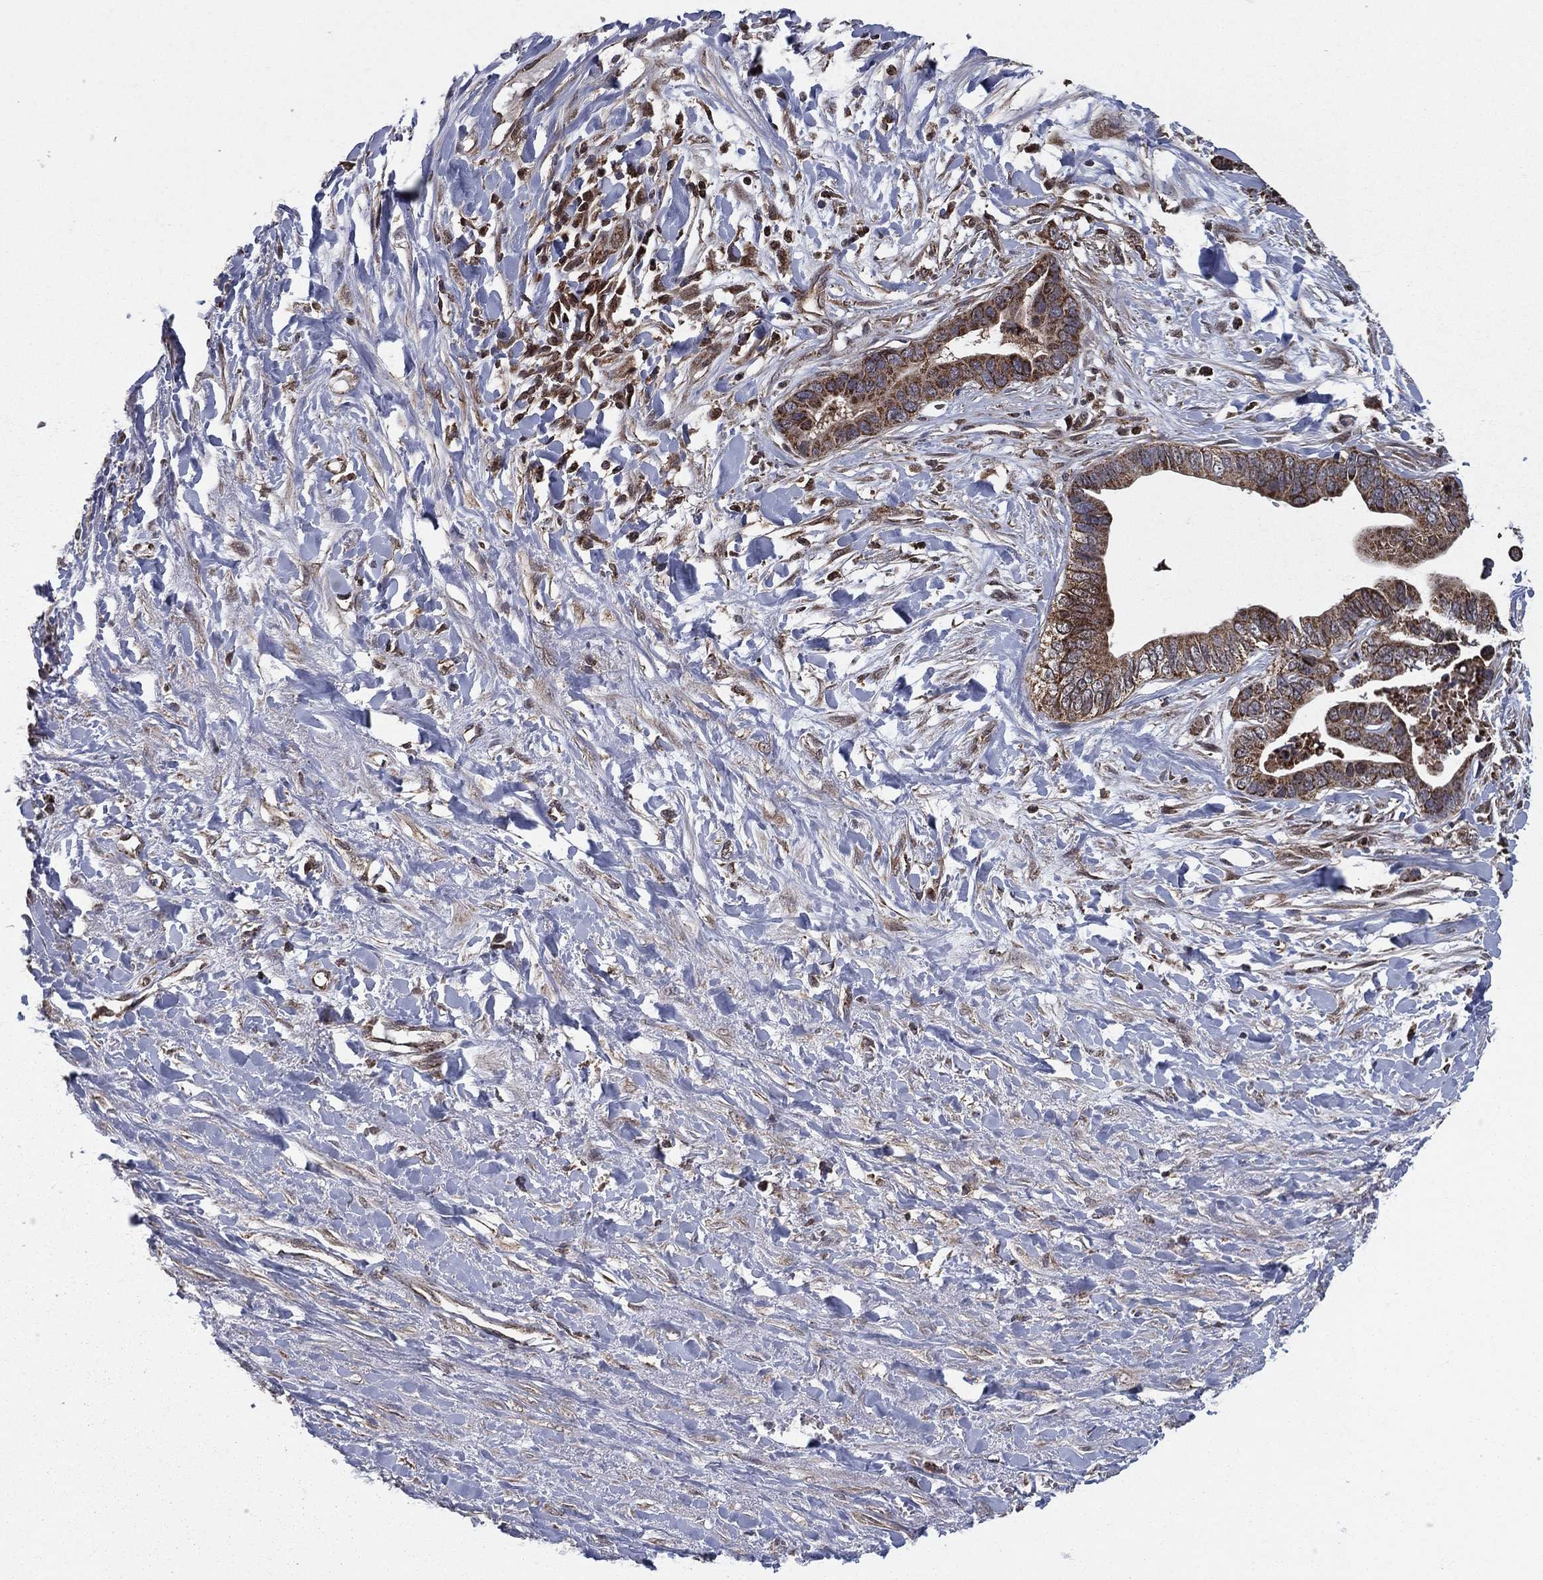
{"staining": {"intensity": "moderate", "quantity": ">75%", "location": "cytoplasmic/membranous"}, "tissue": "liver cancer", "cell_type": "Tumor cells", "image_type": "cancer", "snomed": [{"axis": "morphology", "description": "Cholangiocarcinoma"}, {"axis": "topography", "description": "Liver"}], "caption": "The image shows a brown stain indicating the presence of a protein in the cytoplasmic/membranous of tumor cells in liver cholangiocarcinoma.", "gene": "RIGI", "patient": {"sex": "female", "age": 79}}